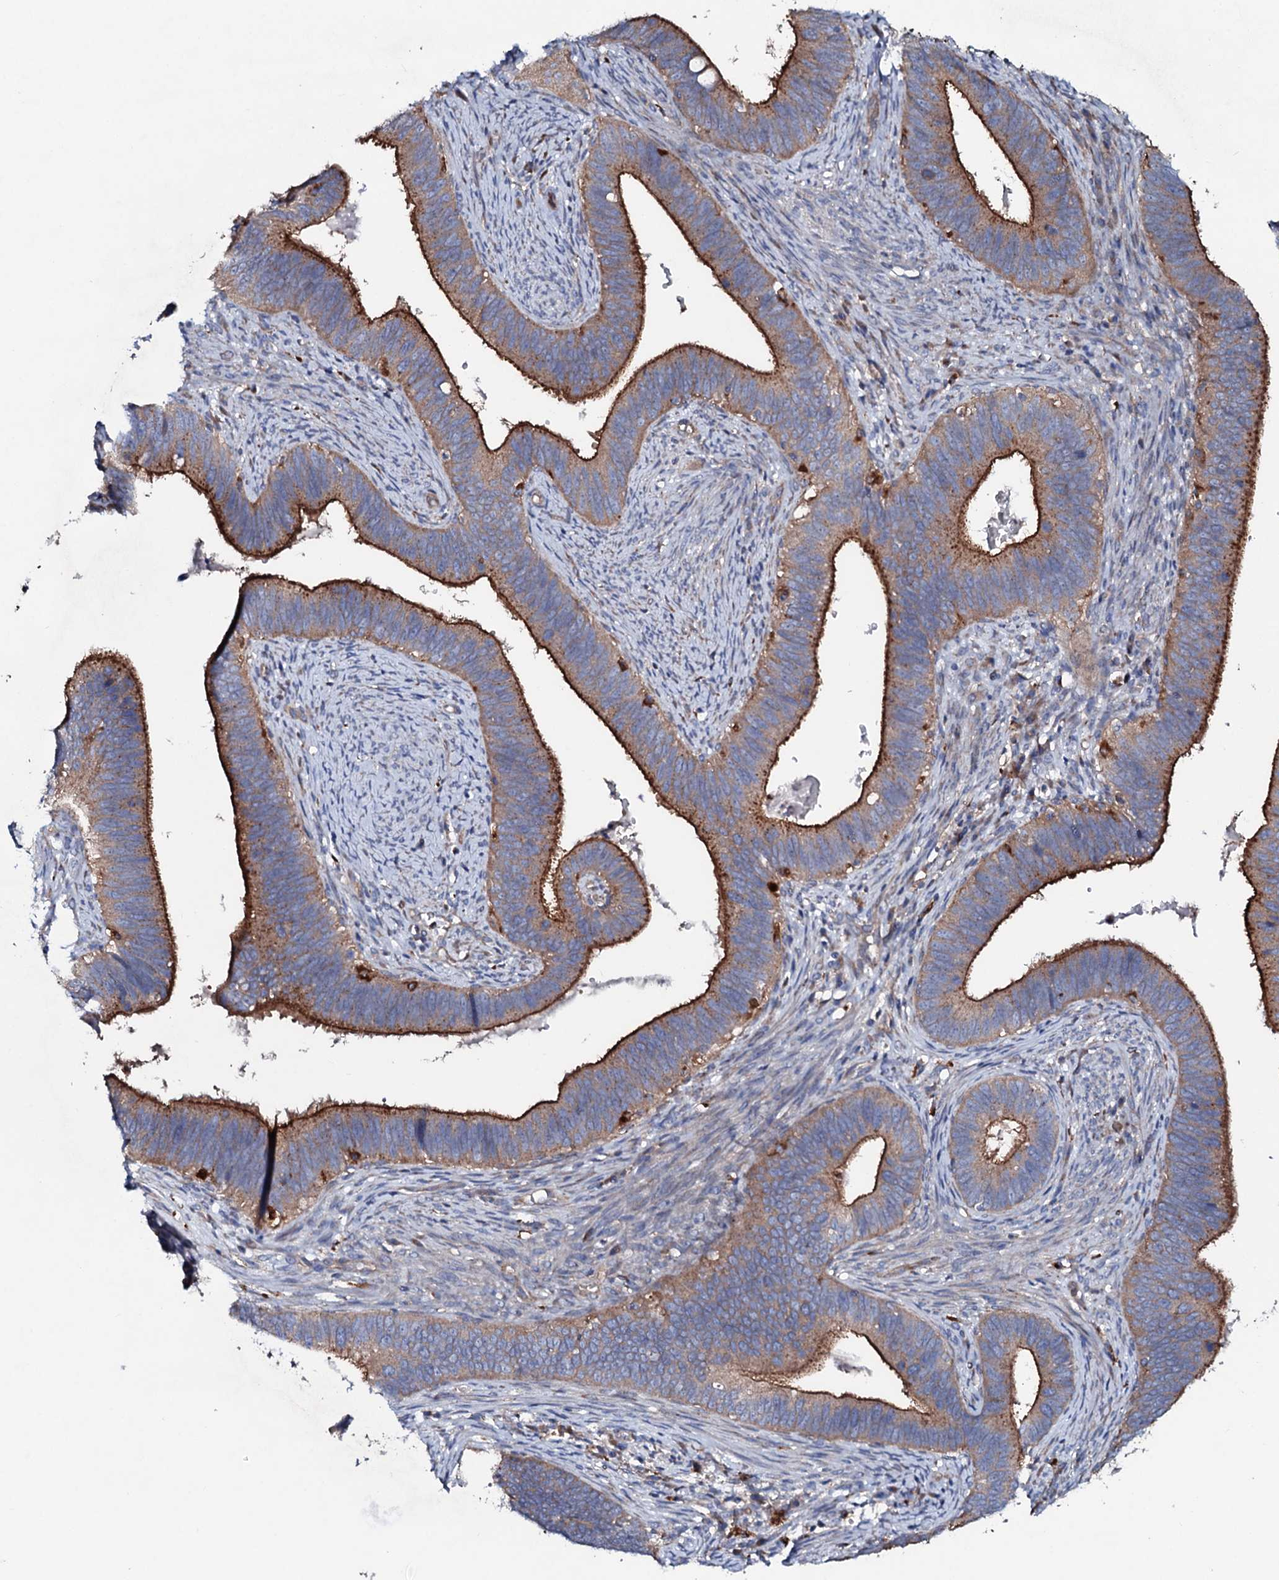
{"staining": {"intensity": "strong", "quantity": ">75%", "location": "cytoplasmic/membranous"}, "tissue": "cervical cancer", "cell_type": "Tumor cells", "image_type": "cancer", "snomed": [{"axis": "morphology", "description": "Adenocarcinoma, NOS"}, {"axis": "topography", "description": "Cervix"}], "caption": "Strong cytoplasmic/membranous protein positivity is seen in approximately >75% of tumor cells in cervical cancer (adenocarcinoma).", "gene": "P2RX4", "patient": {"sex": "female", "age": 42}}